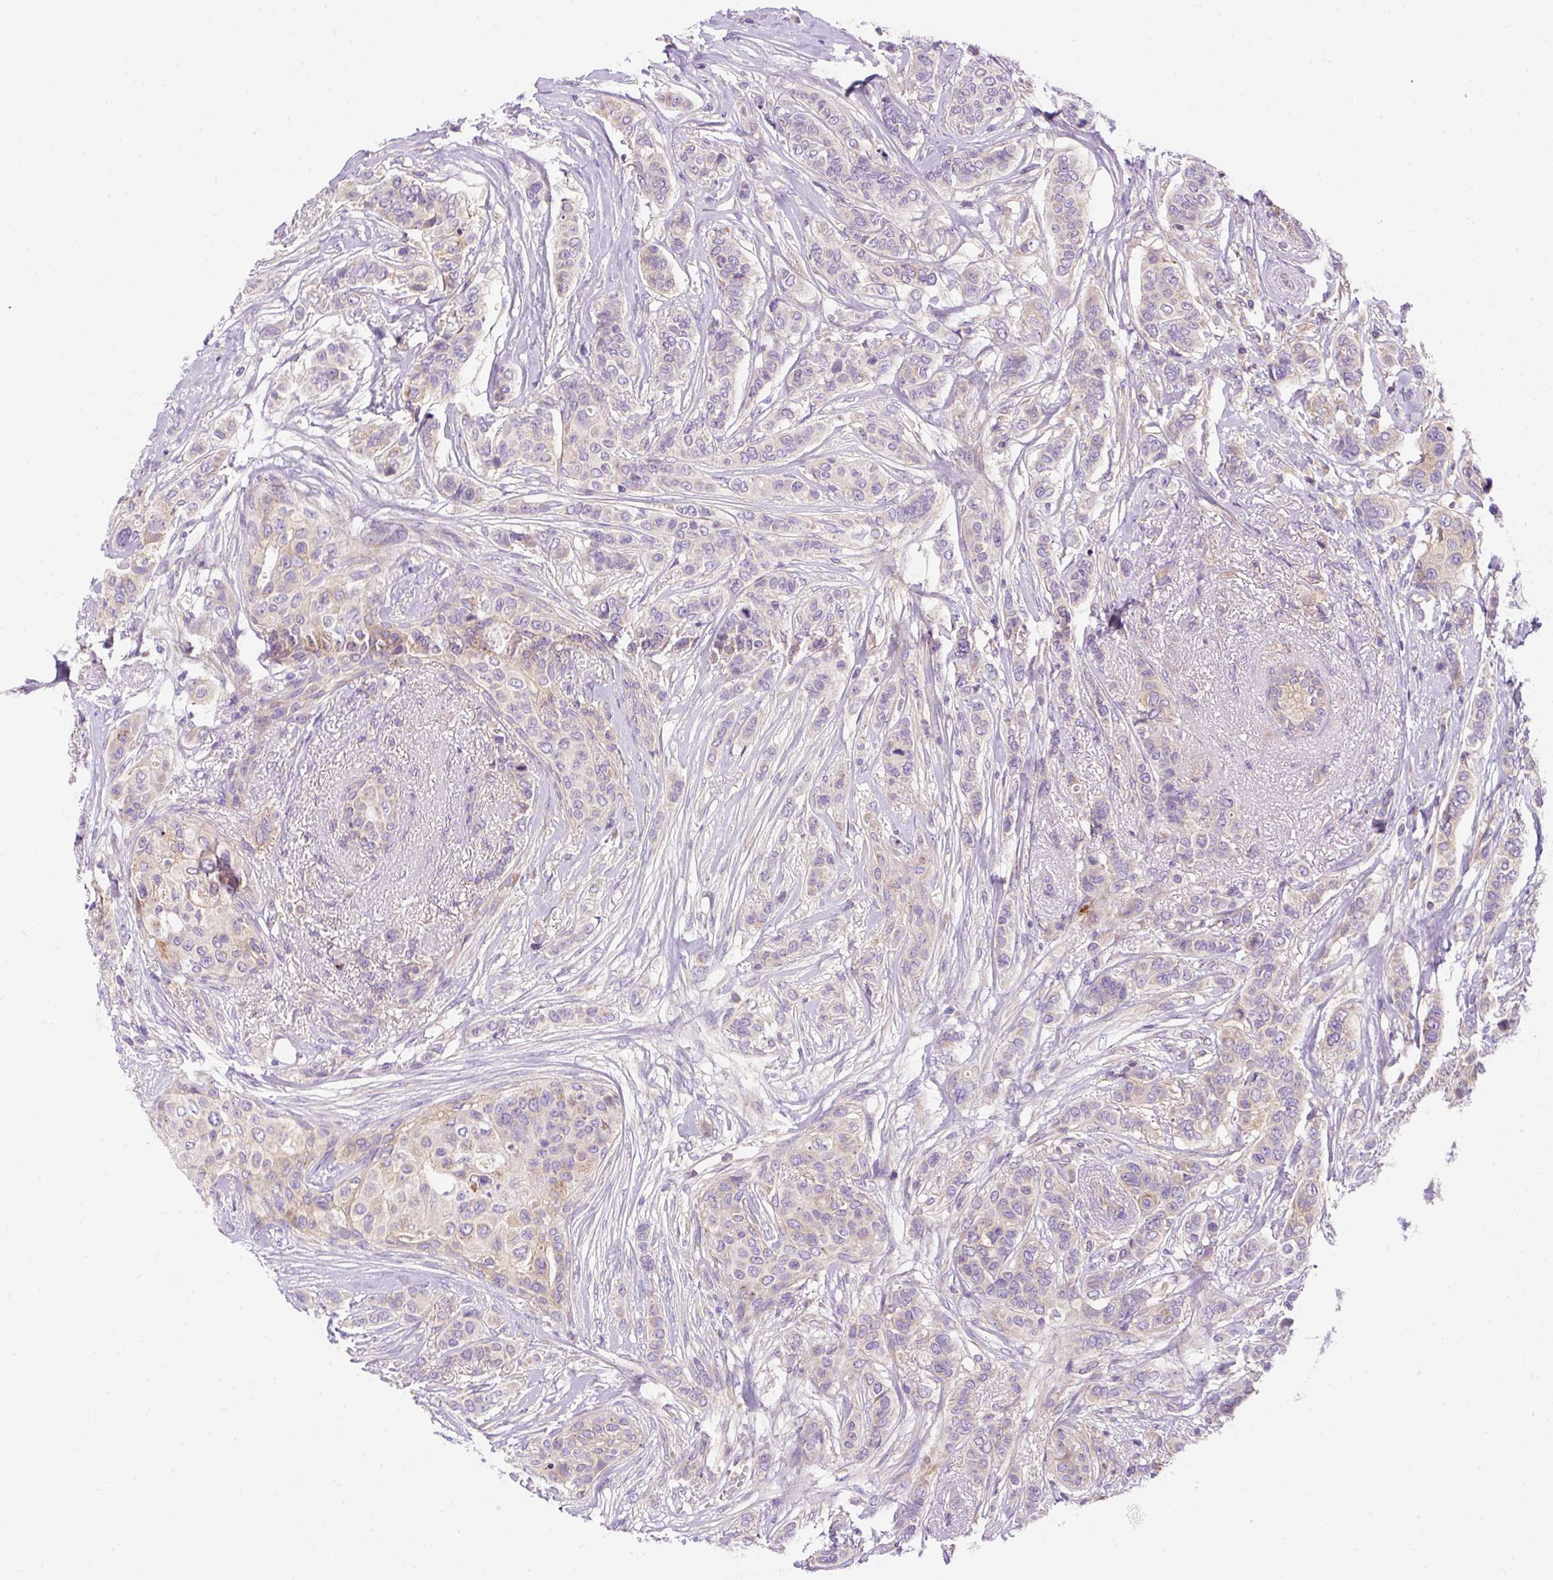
{"staining": {"intensity": "negative", "quantity": "none", "location": "none"}, "tissue": "breast cancer", "cell_type": "Tumor cells", "image_type": "cancer", "snomed": [{"axis": "morphology", "description": "Lobular carcinoma"}, {"axis": "topography", "description": "Breast"}], "caption": "Protein analysis of breast lobular carcinoma shows no significant expression in tumor cells.", "gene": "OR4K15", "patient": {"sex": "female", "age": 51}}